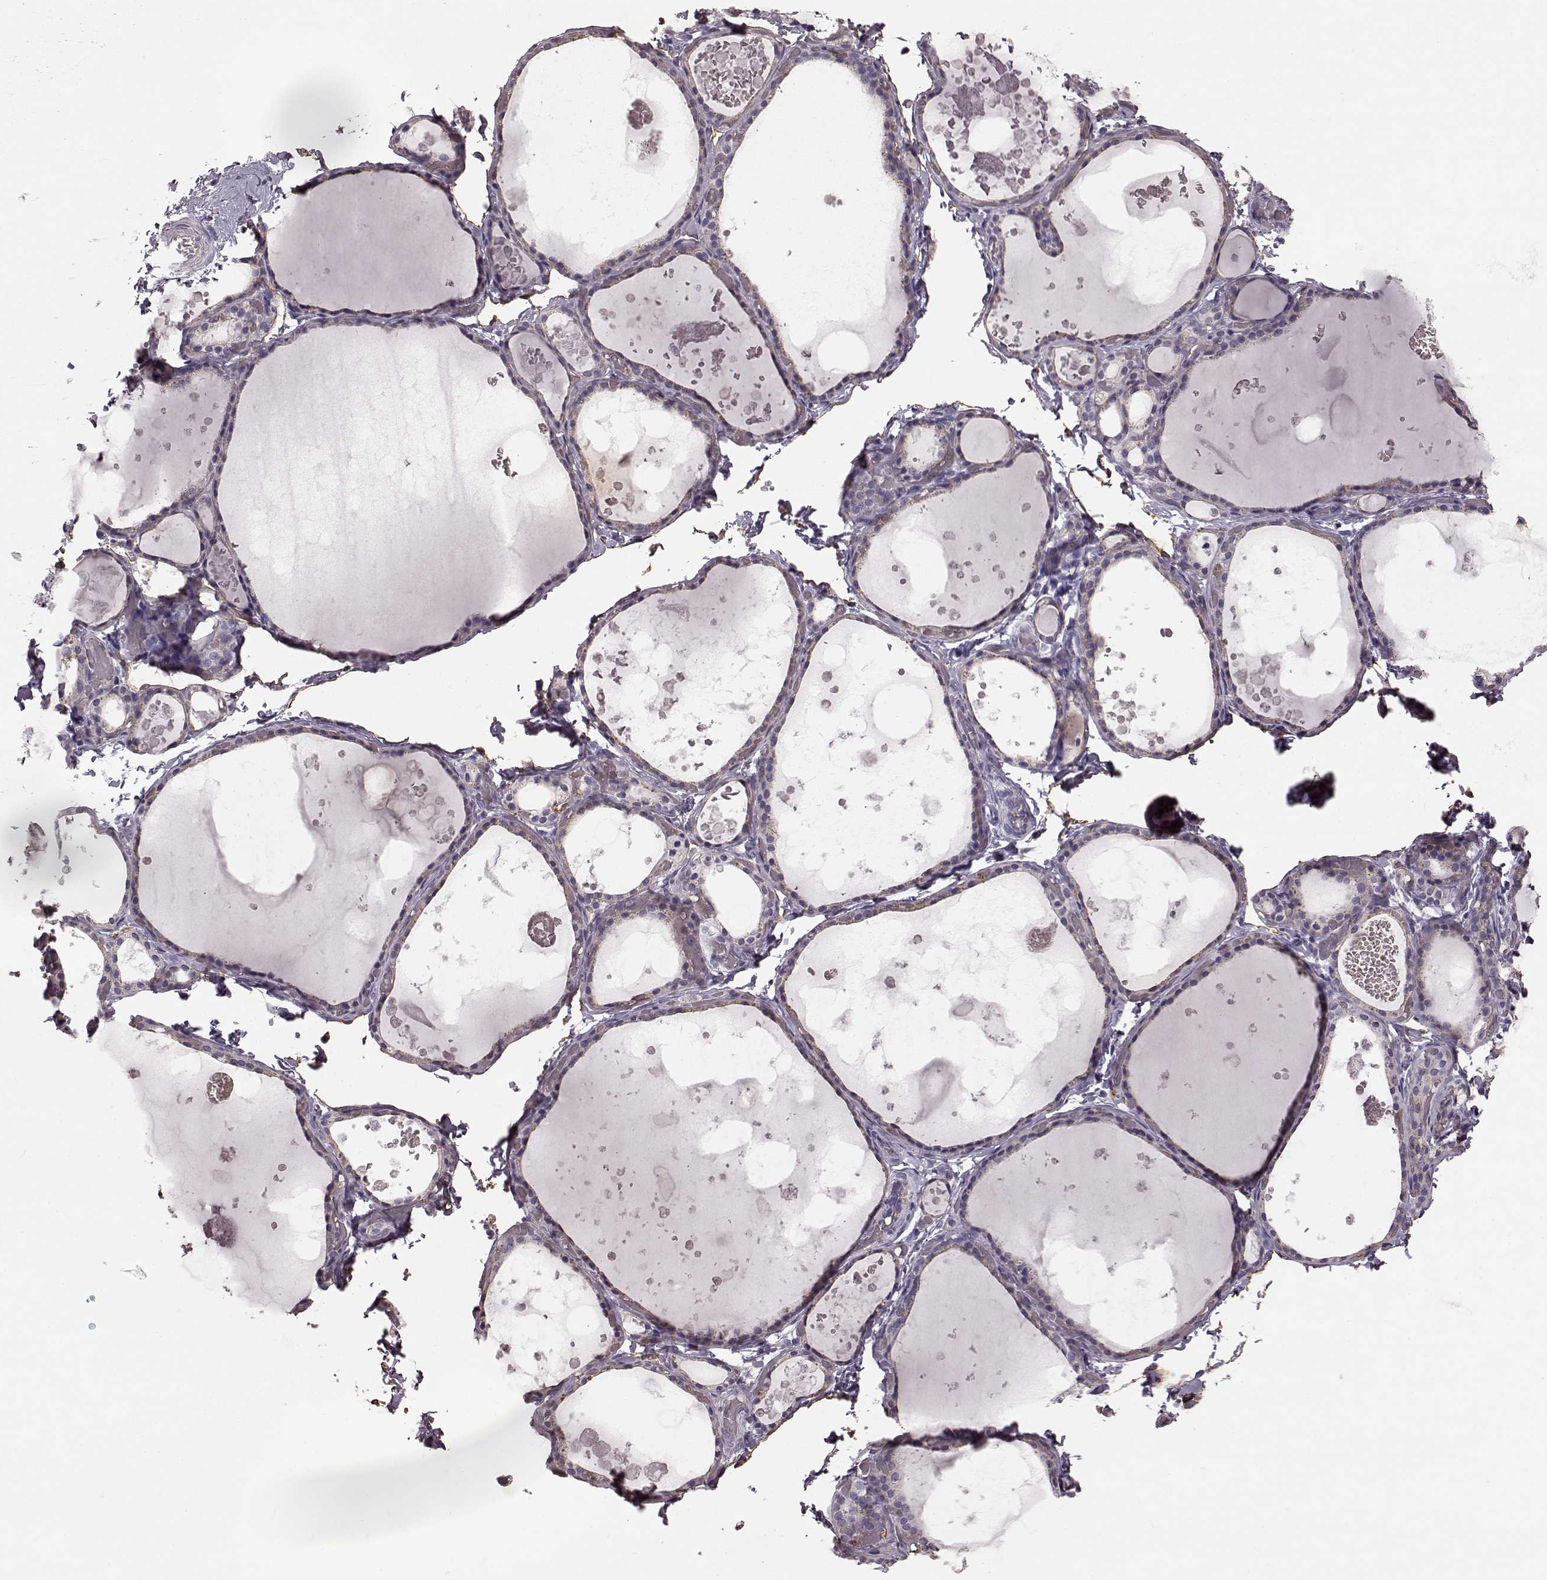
{"staining": {"intensity": "negative", "quantity": "none", "location": "none"}, "tissue": "thyroid gland", "cell_type": "Glandular cells", "image_type": "normal", "snomed": [{"axis": "morphology", "description": "Normal tissue, NOS"}, {"axis": "topography", "description": "Thyroid gland"}], "caption": "This histopathology image is of unremarkable thyroid gland stained with immunohistochemistry (IHC) to label a protein in brown with the nuclei are counter-stained blue. There is no staining in glandular cells.", "gene": "EIF4E1B", "patient": {"sex": "female", "age": 56}}